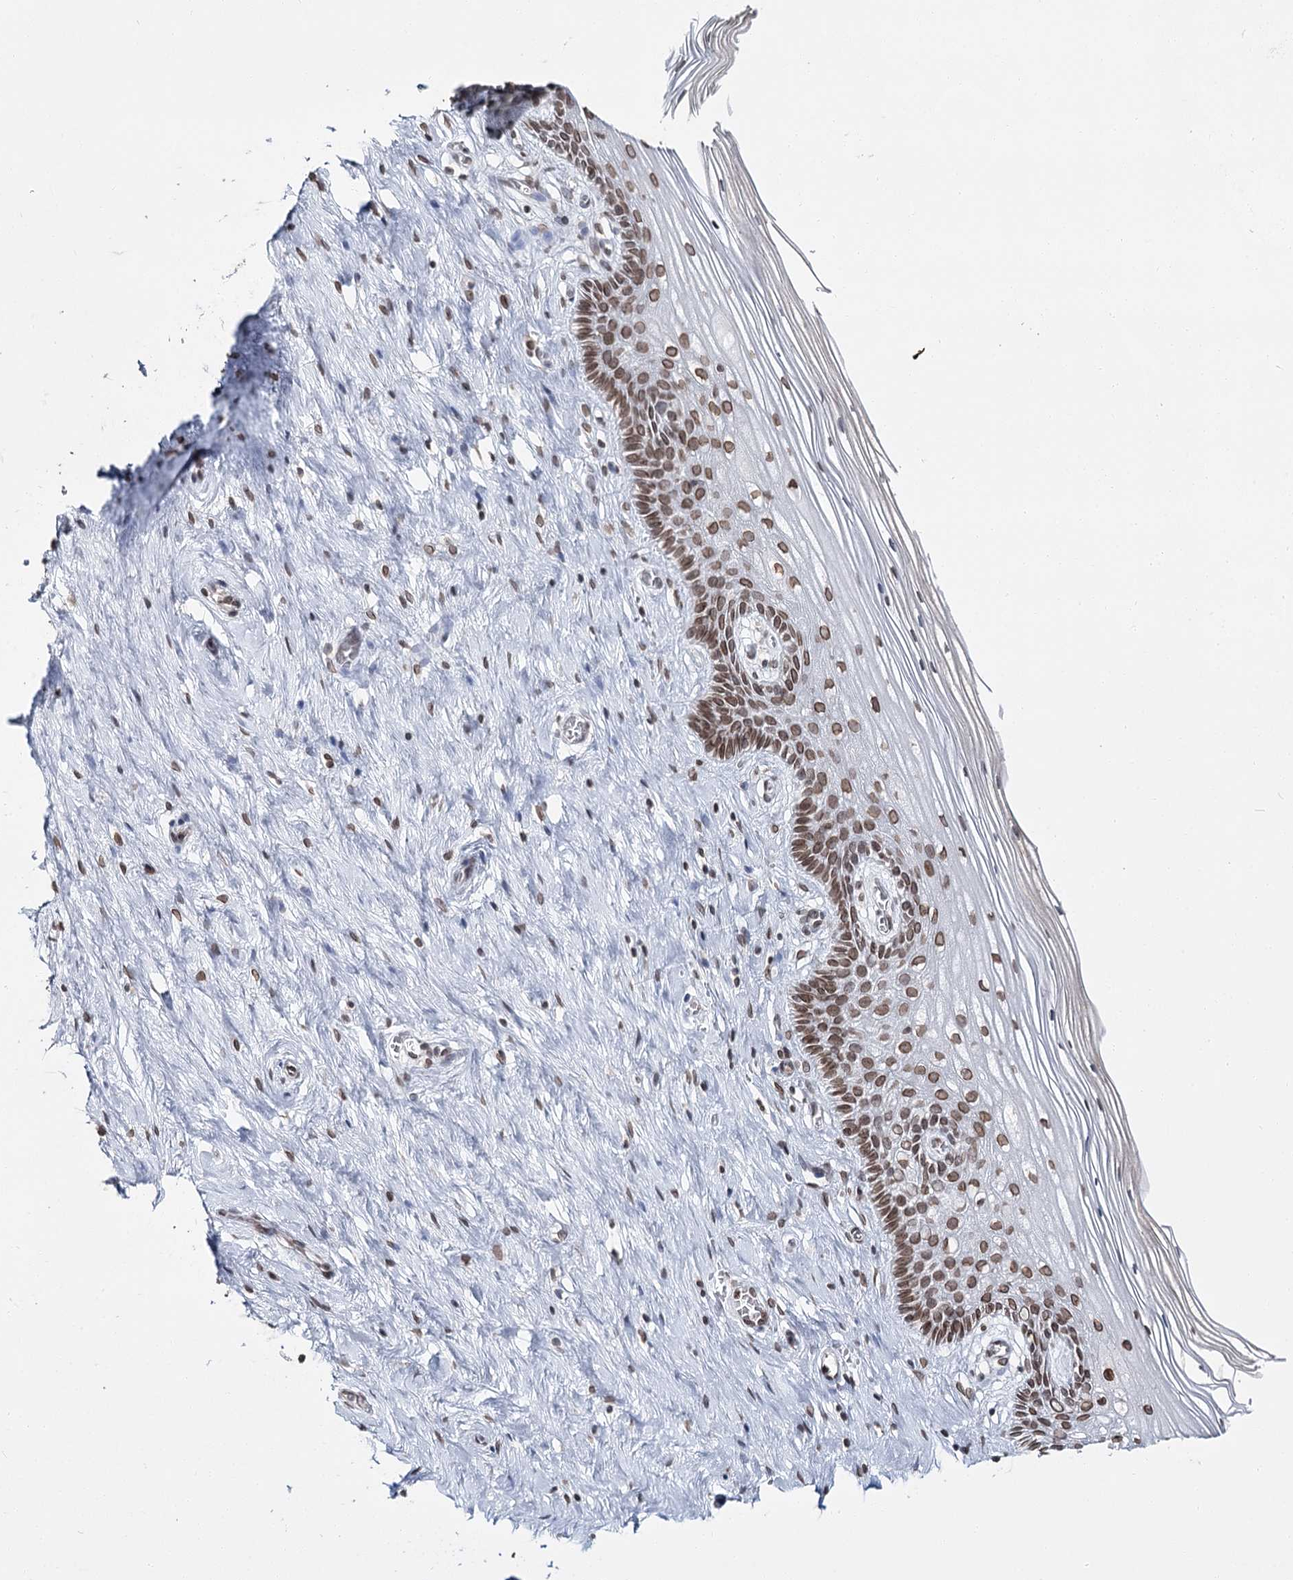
{"staining": {"intensity": "moderate", "quantity": ">75%", "location": "cytoplasmic/membranous,nuclear"}, "tissue": "cervix", "cell_type": "Glandular cells", "image_type": "normal", "snomed": [{"axis": "morphology", "description": "Normal tissue, NOS"}, {"axis": "topography", "description": "Cervix"}], "caption": "This micrograph shows IHC staining of normal human cervix, with medium moderate cytoplasmic/membranous,nuclear staining in about >75% of glandular cells.", "gene": "KIAA0930", "patient": {"sex": "female", "age": 33}}